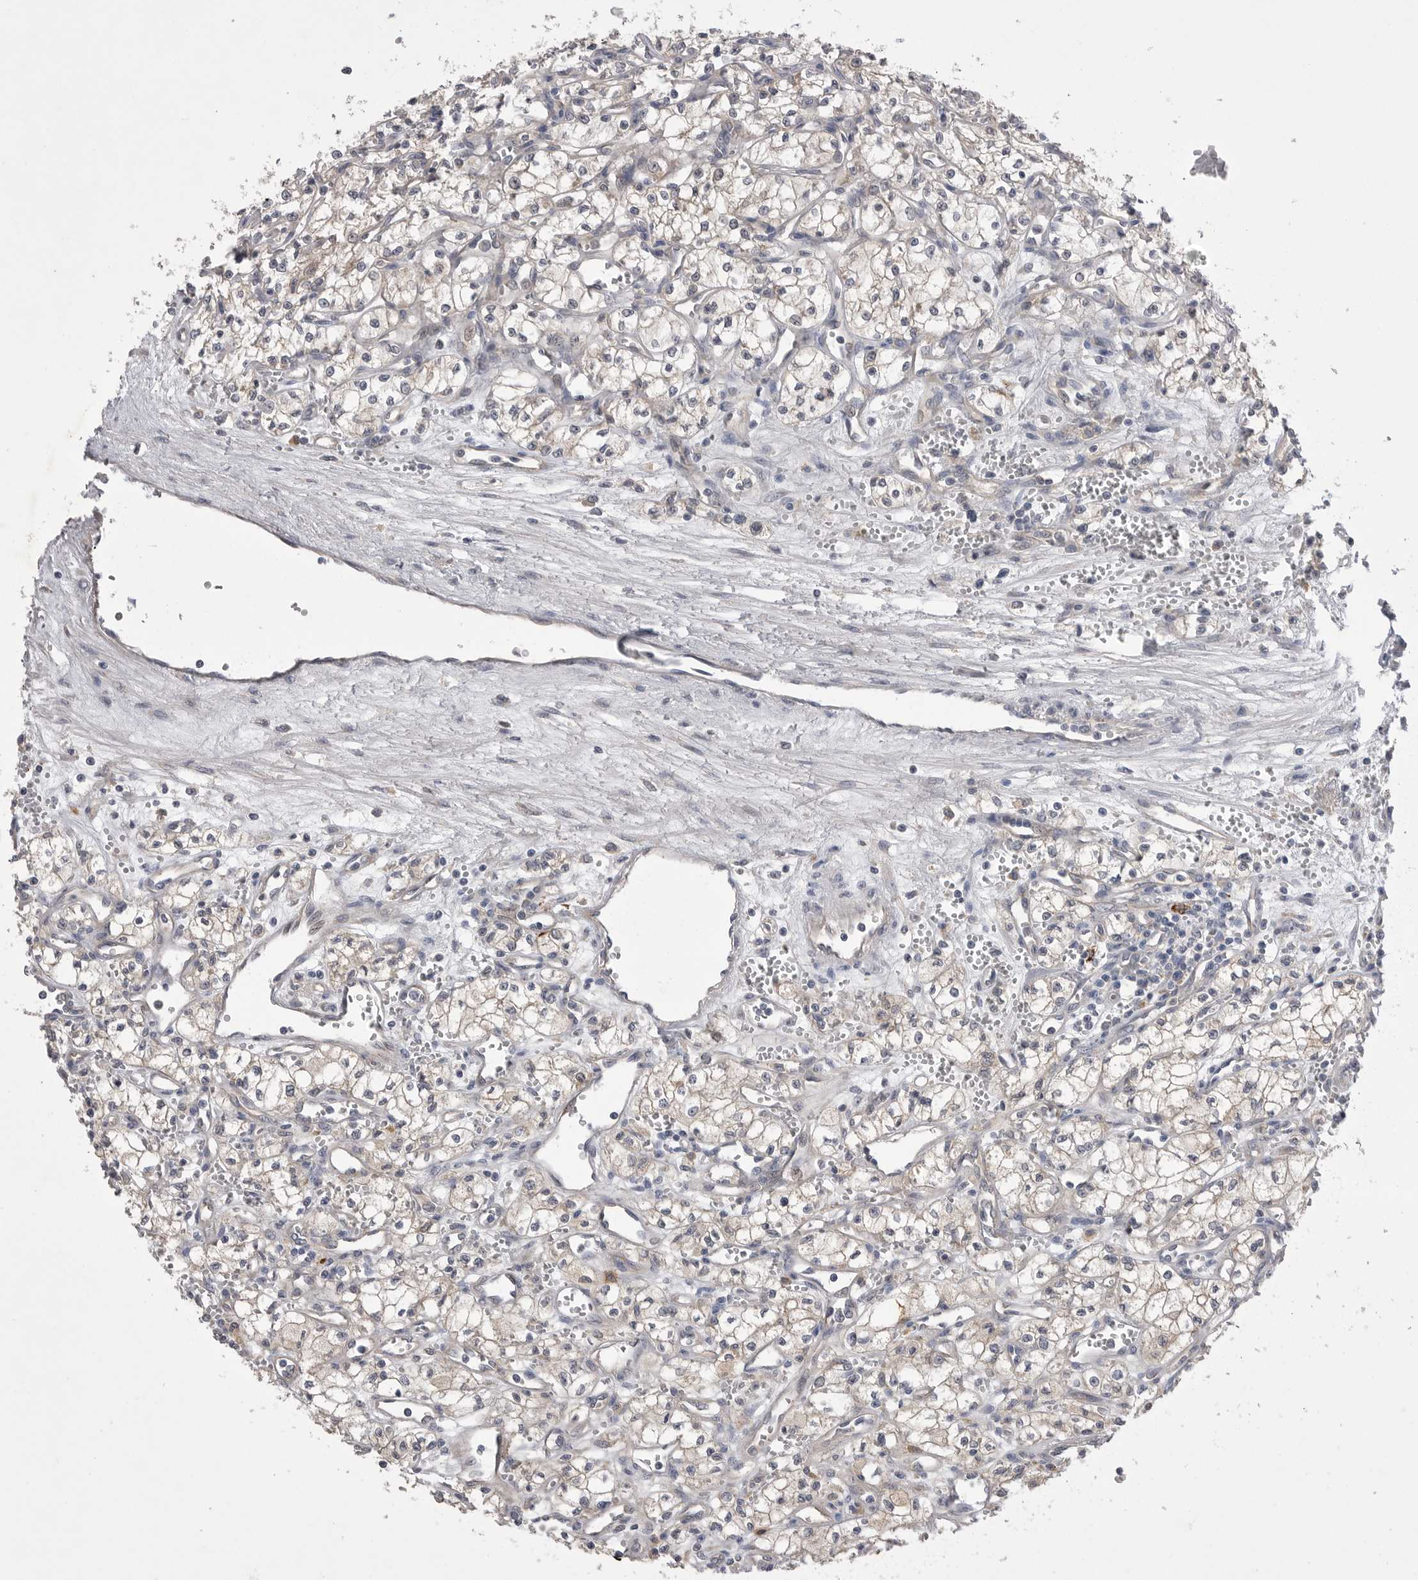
{"staining": {"intensity": "negative", "quantity": "none", "location": "none"}, "tissue": "renal cancer", "cell_type": "Tumor cells", "image_type": "cancer", "snomed": [{"axis": "morphology", "description": "Adenocarcinoma, NOS"}, {"axis": "topography", "description": "Kidney"}], "caption": "Renal cancer (adenocarcinoma) was stained to show a protein in brown. There is no significant staining in tumor cells. Nuclei are stained in blue.", "gene": "VAC14", "patient": {"sex": "male", "age": 59}}